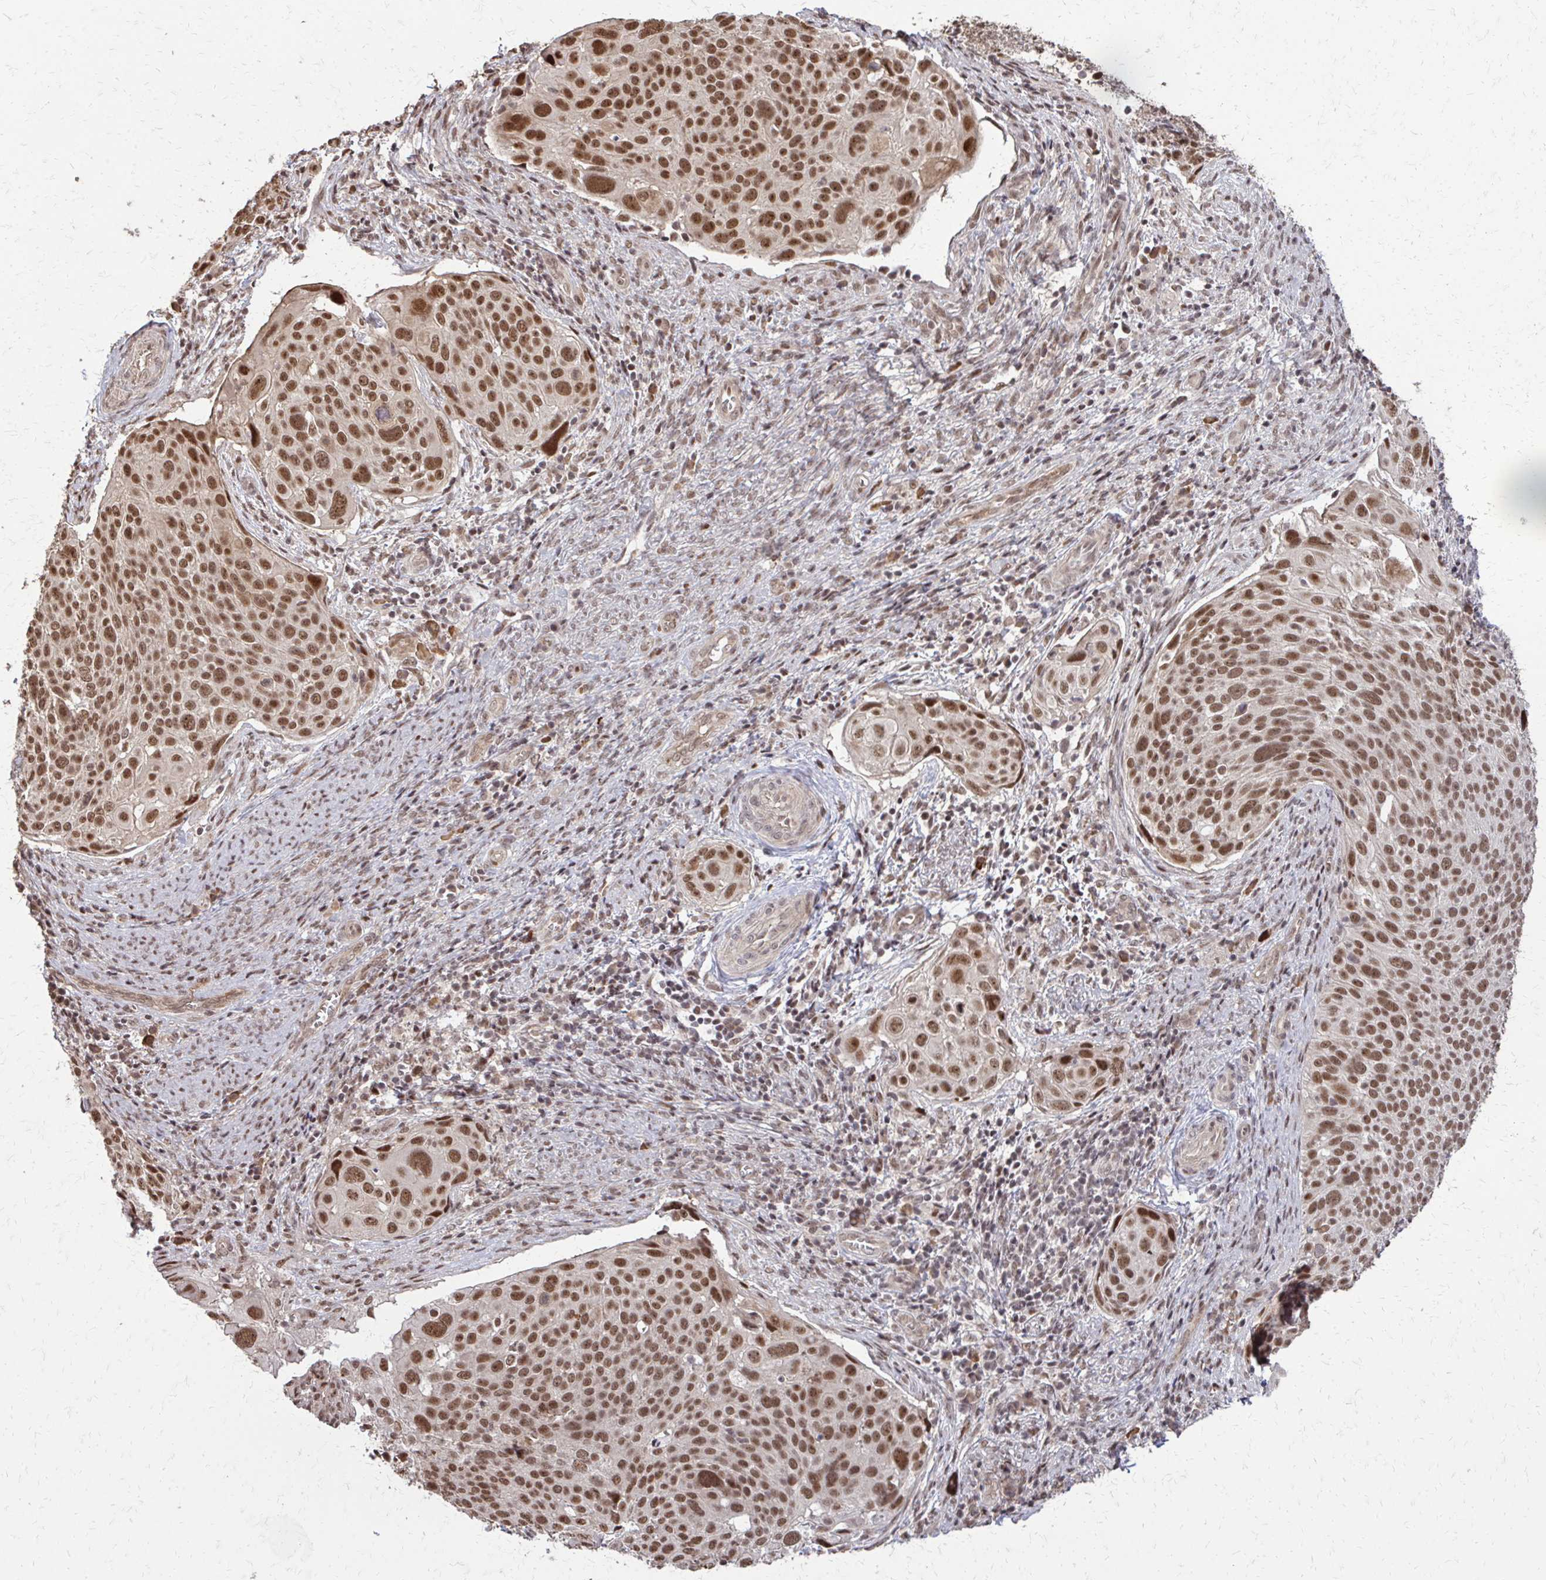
{"staining": {"intensity": "moderate", "quantity": ">75%", "location": "nuclear"}, "tissue": "cervical cancer", "cell_type": "Tumor cells", "image_type": "cancer", "snomed": [{"axis": "morphology", "description": "Squamous cell carcinoma, NOS"}, {"axis": "topography", "description": "Cervix"}], "caption": "Moderate nuclear protein expression is seen in approximately >75% of tumor cells in cervical squamous cell carcinoma. Ihc stains the protein of interest in brown and the nuclei are stained blue.", "gene": "SS18", "patient": {"sex": "female", "age": 39}}